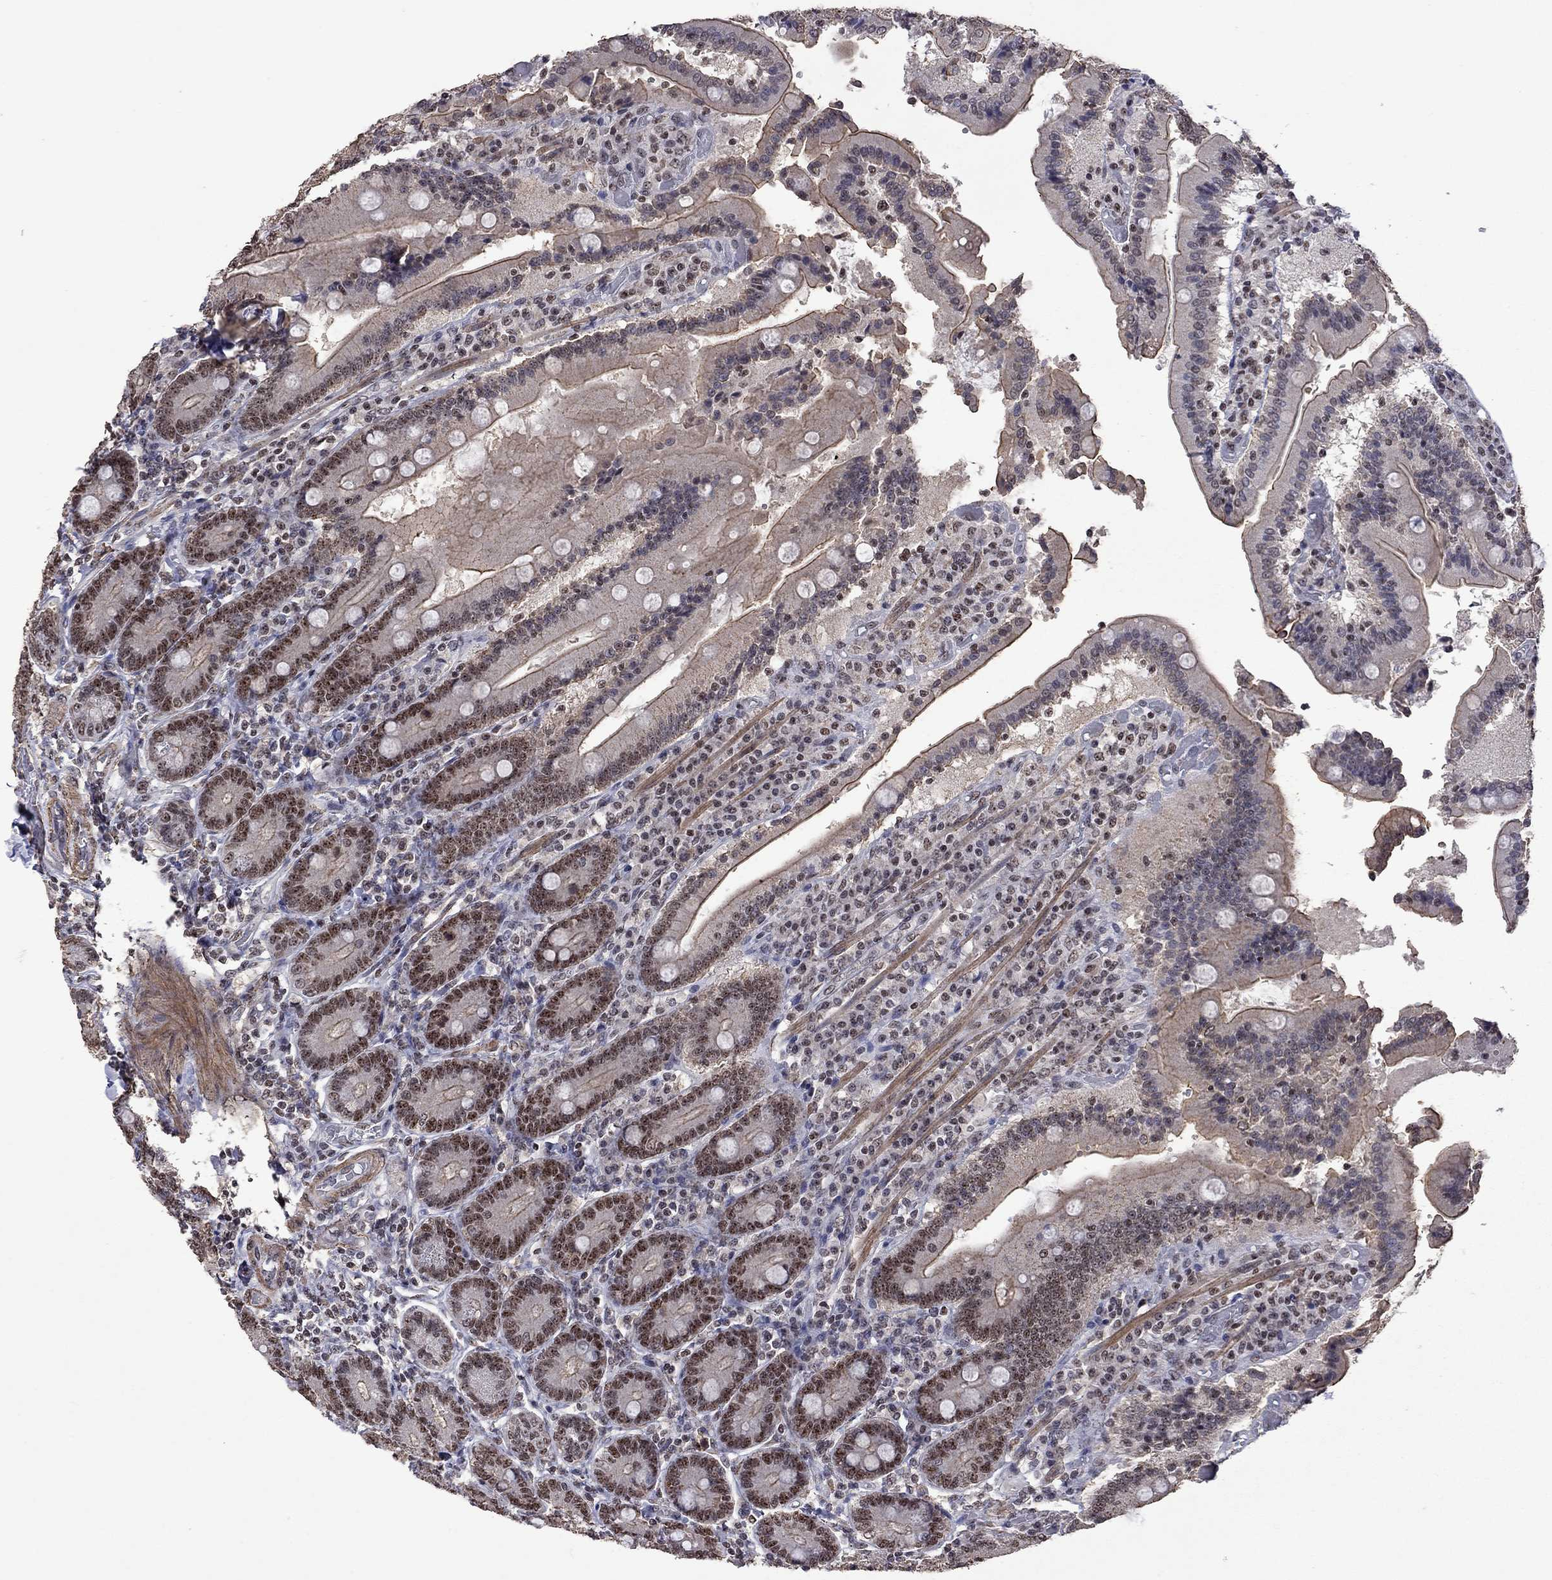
{"staining": {"intensity": "moderate", "quantity": "25%-75%", "location": "cytoplasmic/membranous,nuclear"}, "tissue": "duodenum", "cell_type": "Glandular cells", "image_type": "normal", "snomed": [{"axis": "morphology", "description": "Normal tissue, NOS"}, {"axis": "topography", "description": "Duodenum"}], "caption": "Protein expression by immunohistochemistry demonstrates moderate cytoplasmic/membranous,nuclear staining in approximately 25%-75% of glandular cells in normal duodenum.", "gene": "SPOUT1", "patient": {"sex": "female", "age": 62}}